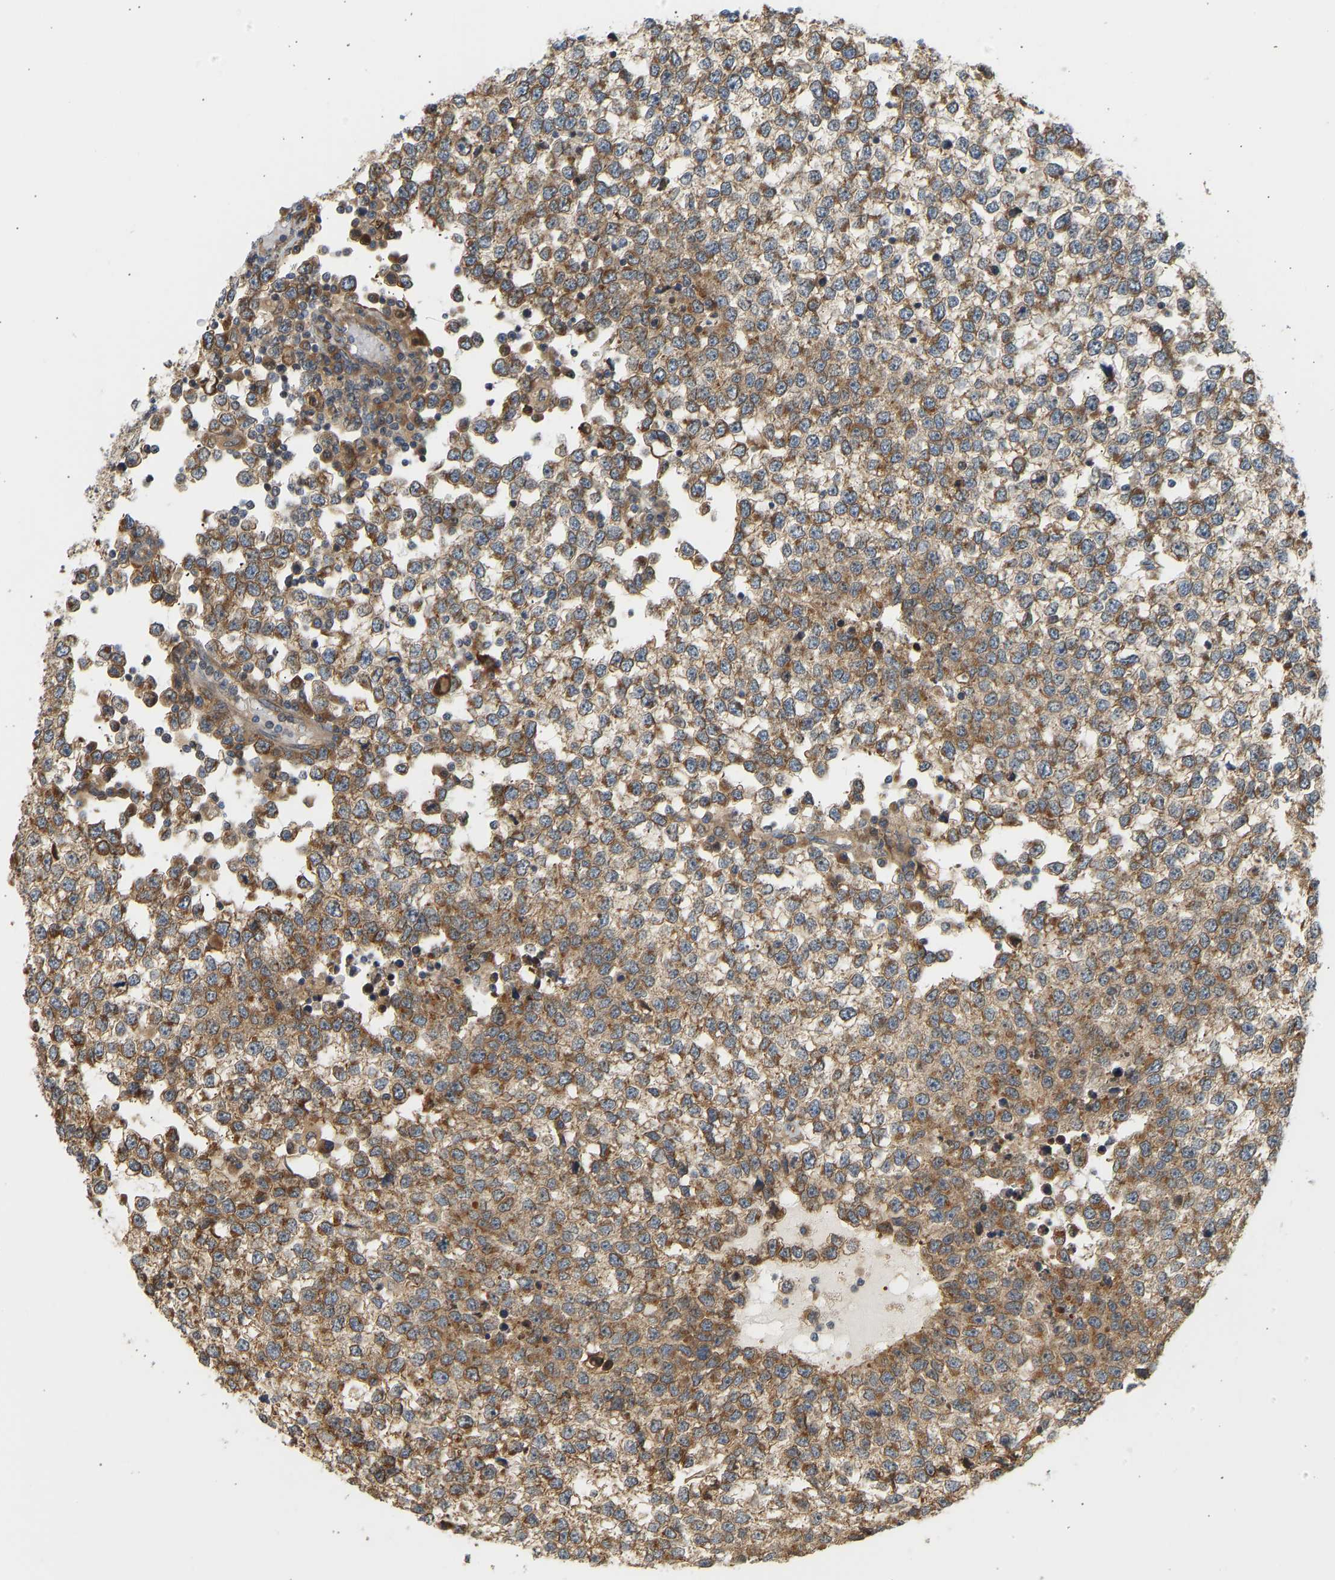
{"staining": {"intensity": "moderate", "quantity": ">75%", "location": "cytoplasmic/membranous"}, "tissue": "testis cancer", "cell_type": "Tumor cells", "image_type": "cancer", "snomed": [{"axis": "morphology", "description": "Seminoma, NOS"}, {"axis": "topography", "description": "Testis"}], "caption": "Tumor cells display medium levels of moderate cytoplasmic/membranous staining in approximately >75% of cells in human testis seminoma.", "gene": "CEP57", "patient": {"sex": "male", "age": 65}}